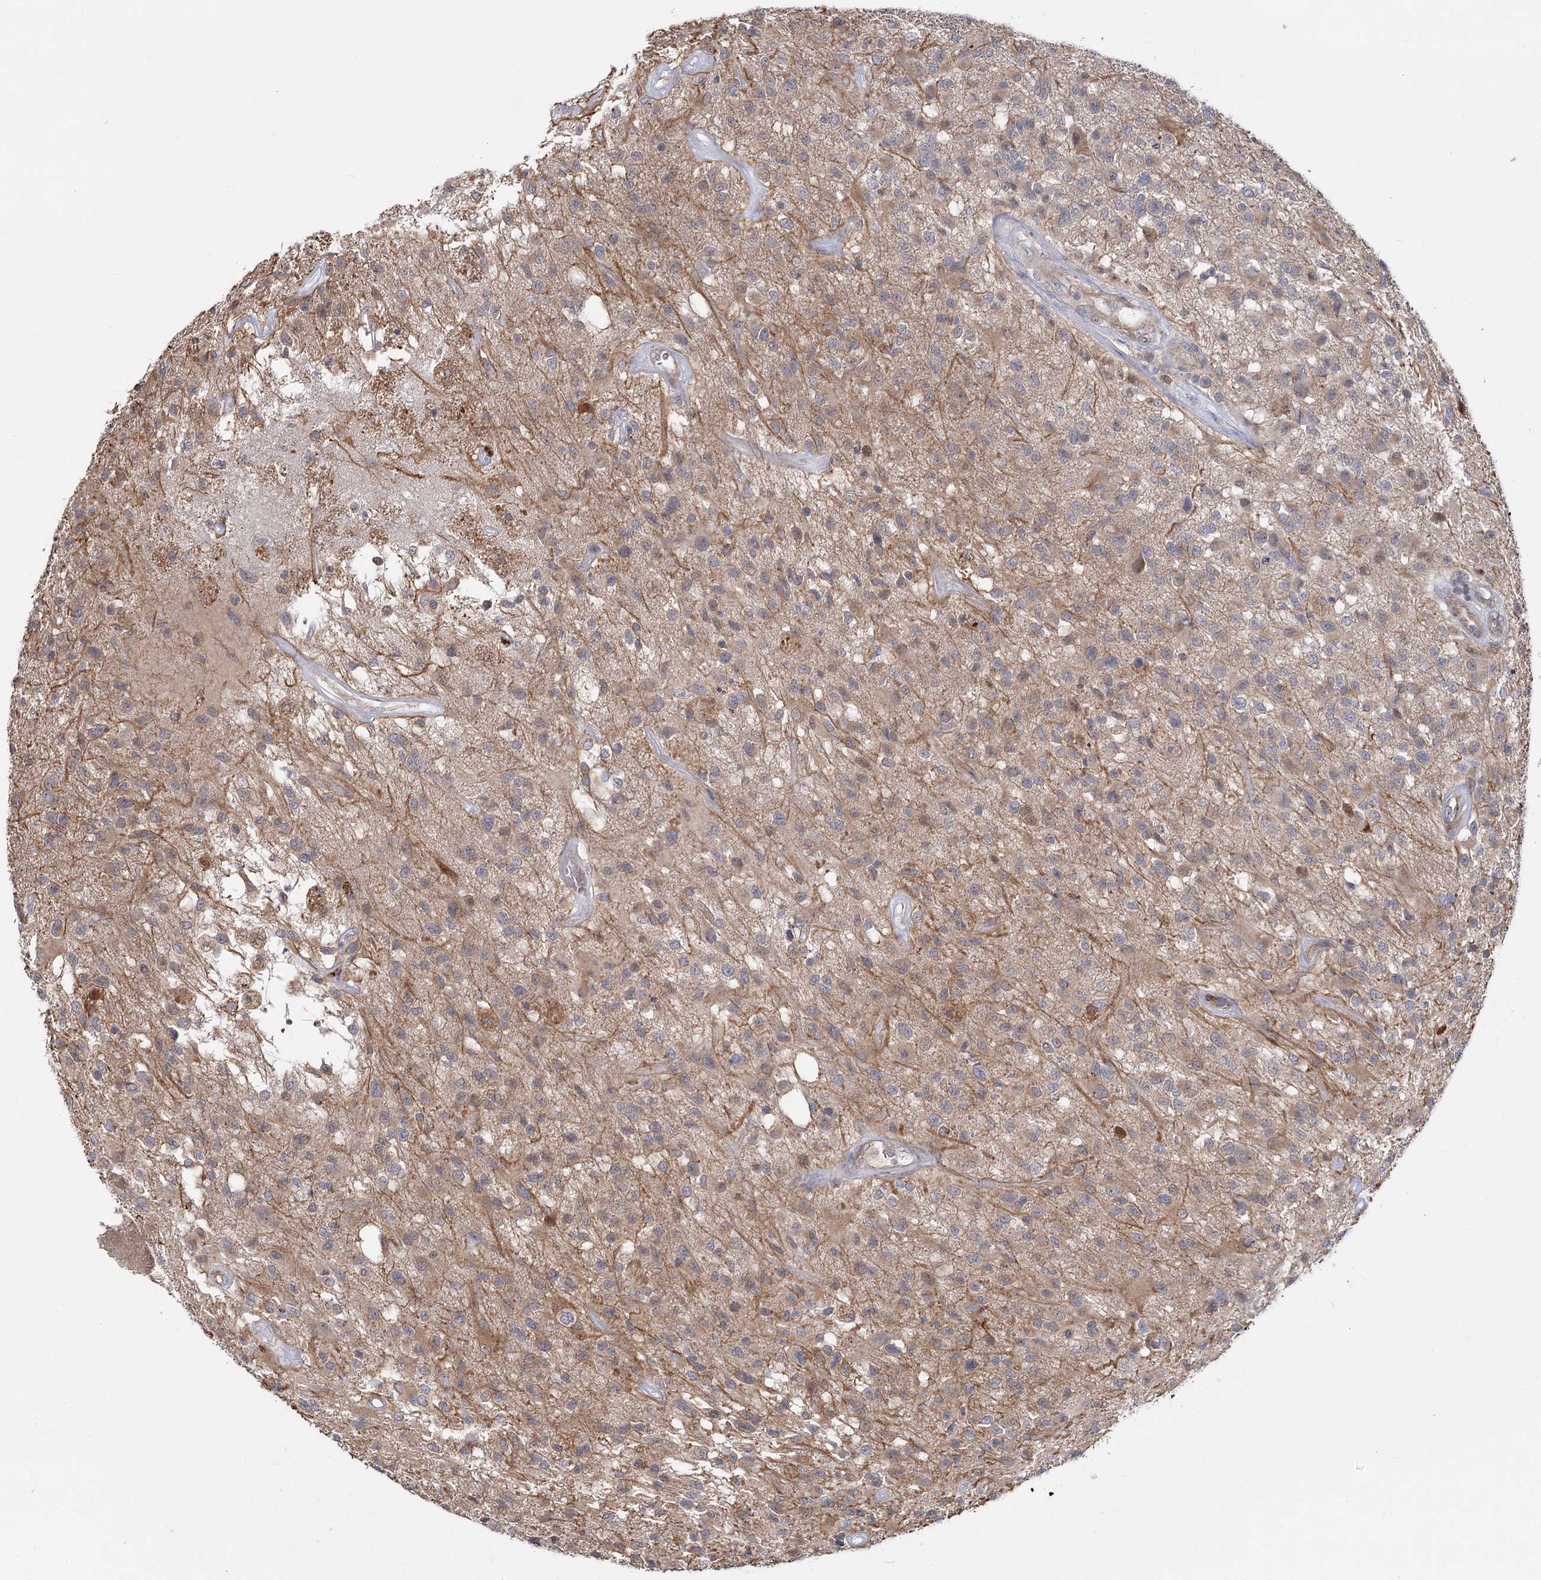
{"staining": {"intensity": "weak", "quantity": "25%-75%", "location": "cytoplasmic/membranous"}, "tissue": "glioma", "cell_type": "Tumor cells", "image_type": "cancer", "snomed": [{"axis": "morphology", "description": "Glioma, malignant, High grade"}, {"axis": "morphology", "description": "Glioblastoma, NOS"}, {"axis": "topography", "description": "Brain"}], "caption": "The immunohistochemical stain highlights weak cytoplasmic/membranous expression in tumor cells of glioma tissue.", "gene": "TBC1D9B", "patient": {"sex": "male", "age": 60}}